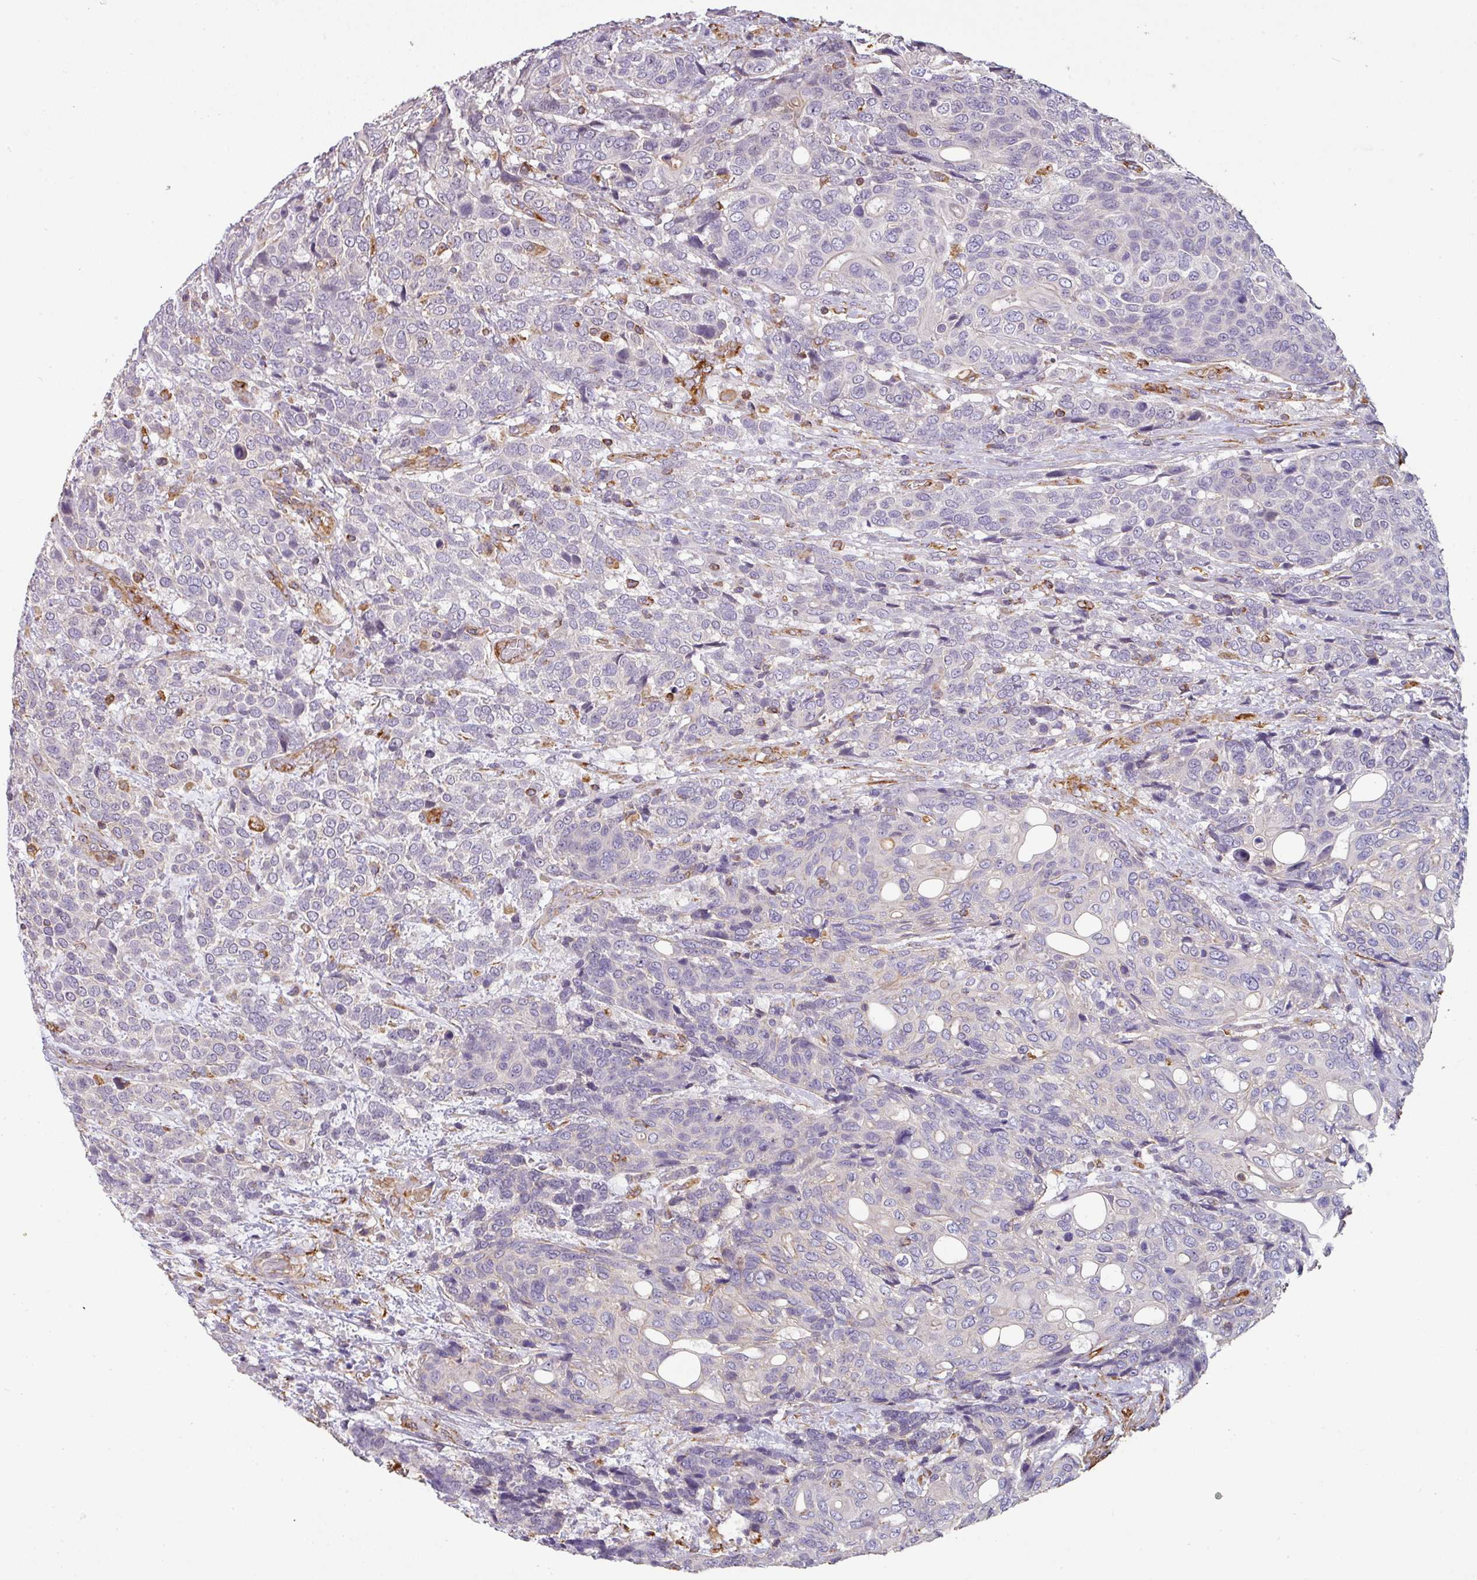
{"staining": {"intensity": "negative", "quantity": "none", "location": "none"}, "tissue": "urothelial cancer", "cell_type": "Tumor cells", "image_type": "cancer", "snomed": [{"axis": "morphology", "description": "Urothelial carcinoma, High grade"}, {"axis": "topography", "description": "Urinary bladder"}], "caption": "Tumor cells show no significant positivity in urothelial cancer.", "gene": "ZNF280C", "patient": {"sex": "female", "age": 70}}